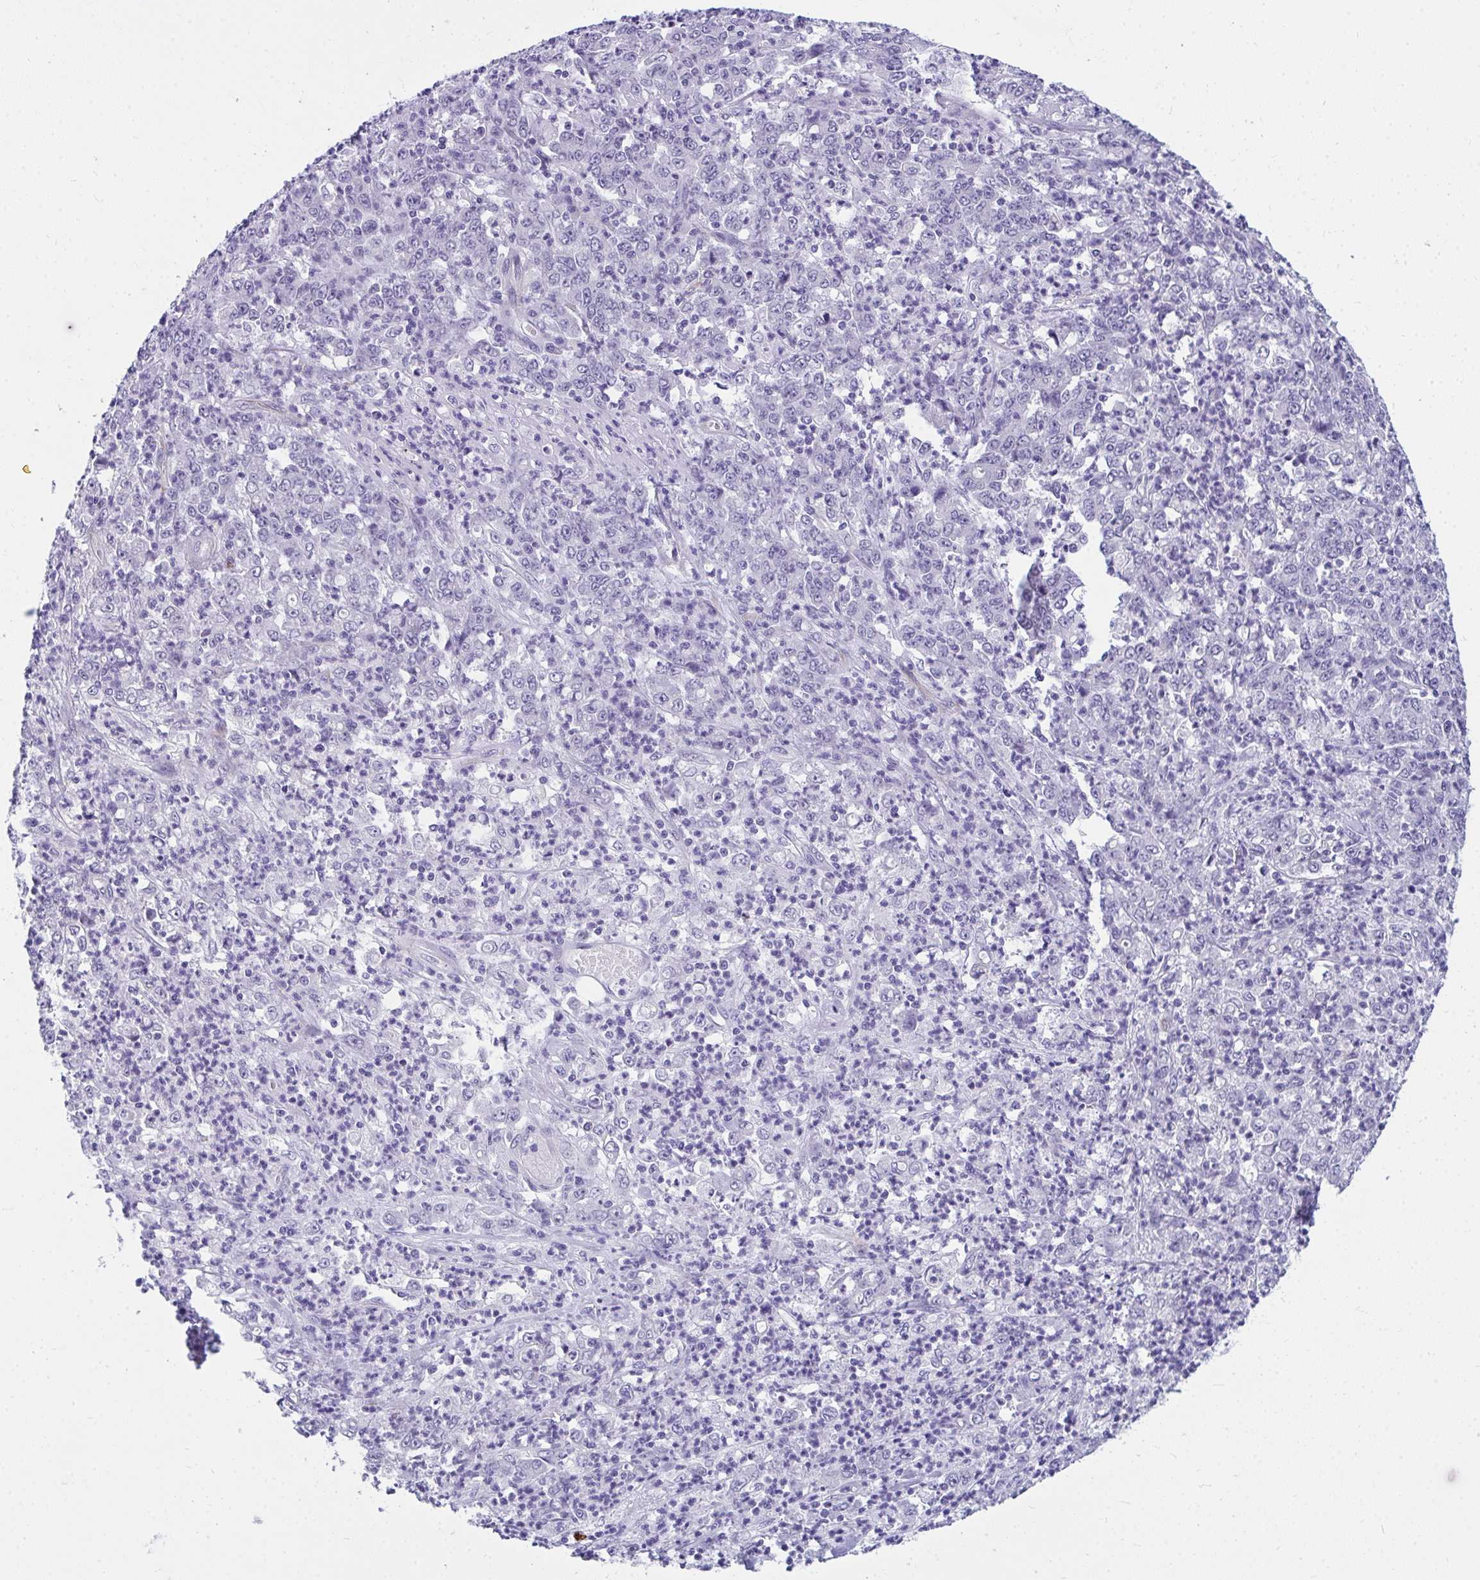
{"staining": {"intensity": "negative", "quantity": "none", "location": "none"}, "tissue": "stomach cancer", "cell_type": "Tumor cells", "image_type": "cancer", "snomed": [{"axis": "morphology", "description": "Adenocarcinoma, NOS"}, {"axis": "topography", "description": "Stomach, lower"}], "caption": "DAB (3,3'-diaminobenzidine) immunohistochemical staining of stomach cancer demonstrates no significant expression in tumor cells.", "gene": "TSBP1", "patient": {"sex": "female", "age": 71}}